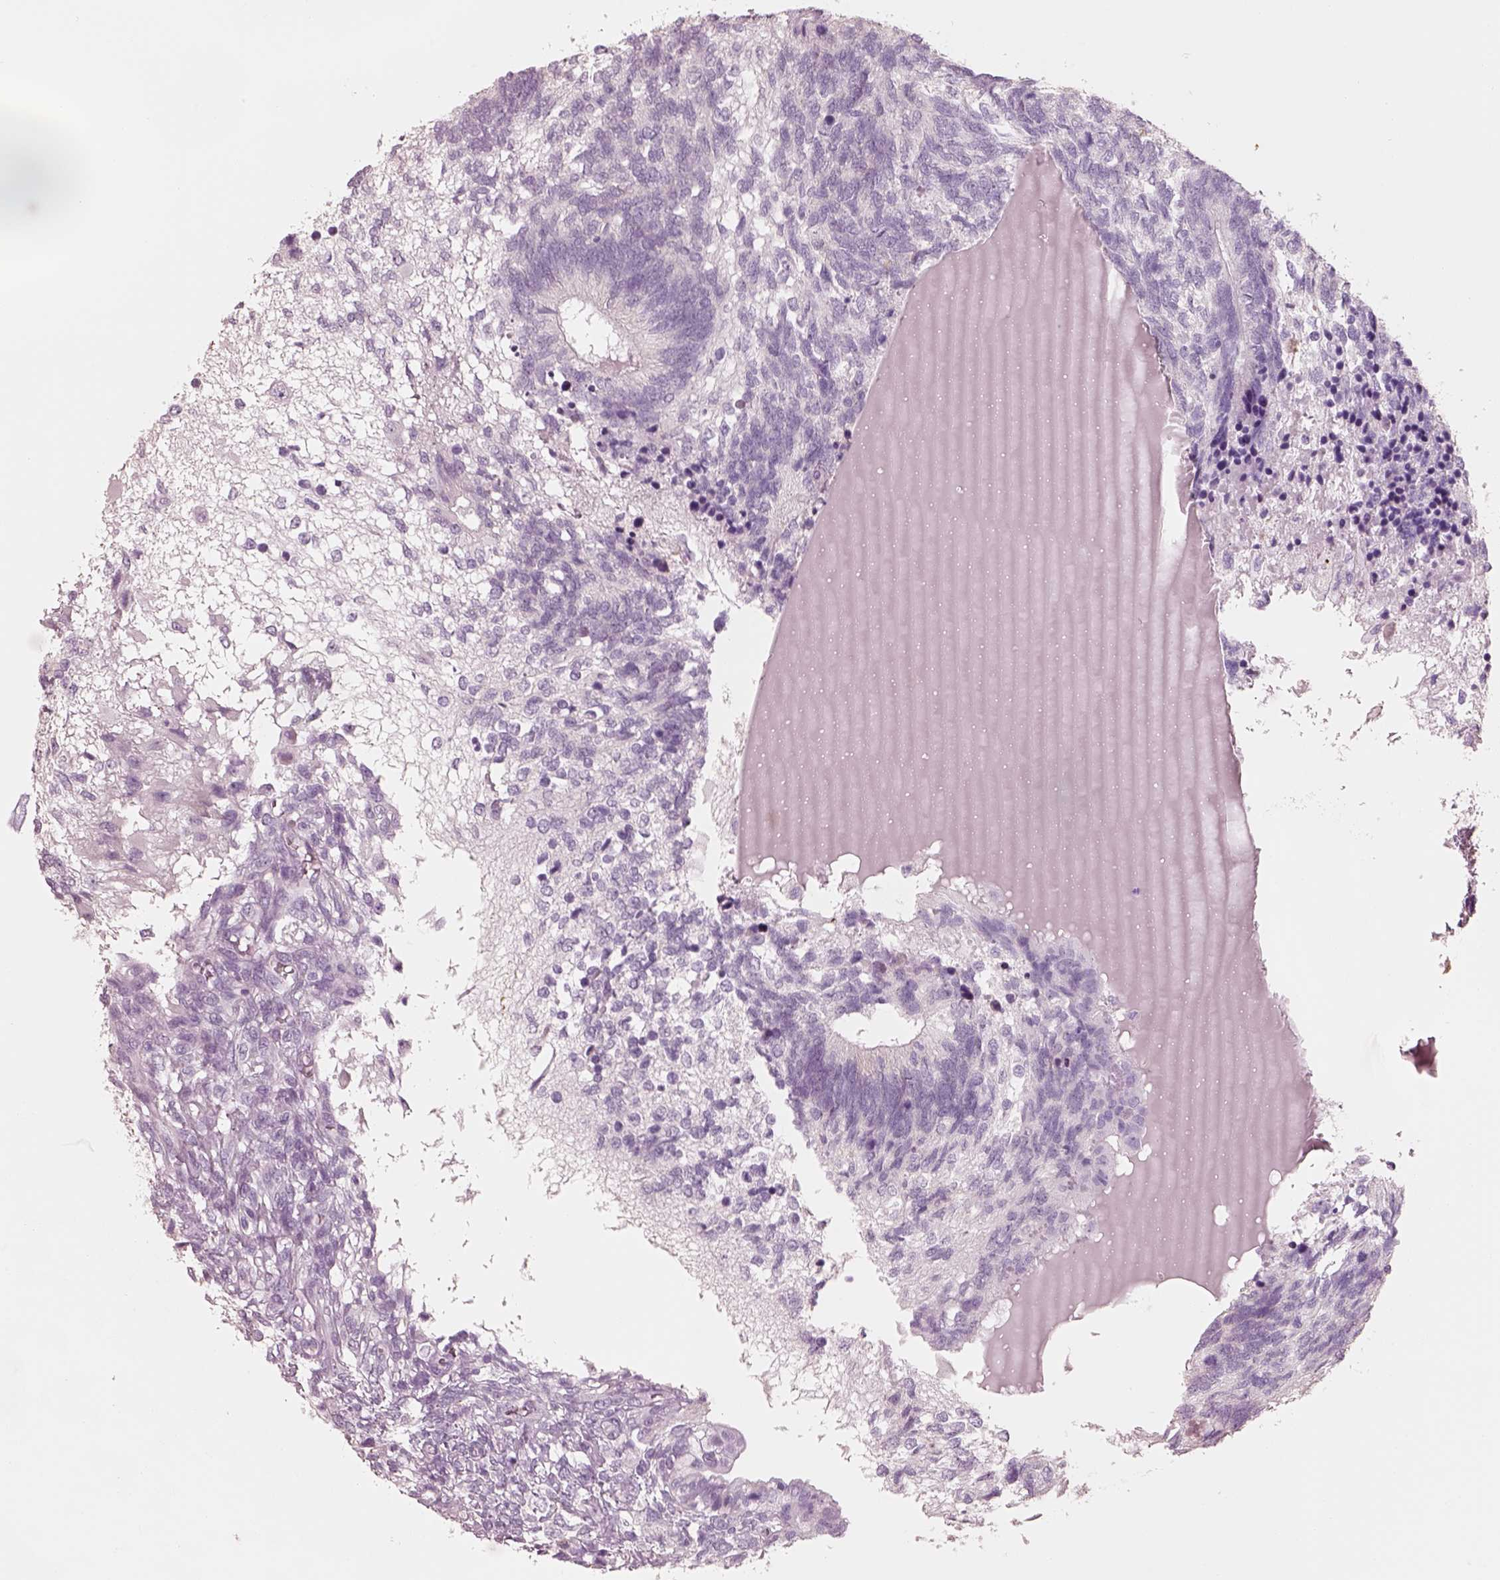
{"staining": {"intensity": "negative", "quantity": "none", "location": "none"}, "tissue": "testis cancer", "cell_type": "Tumor cells", "image_type": "cancer", "snomed": [{"axis": "morphology", "description": "Seminoma, NOS"}, {"axis": "morphology", "description": "Carcinoma, Embryonal, NOS"}, {"axis": "topography", "description": "Testis"}], "caption": "Protein analysis of seminoma (testis) displays no significant positivity in tumor cells.", "gene": "PNOC", "patient": {"sex": "male", "age": 41}}